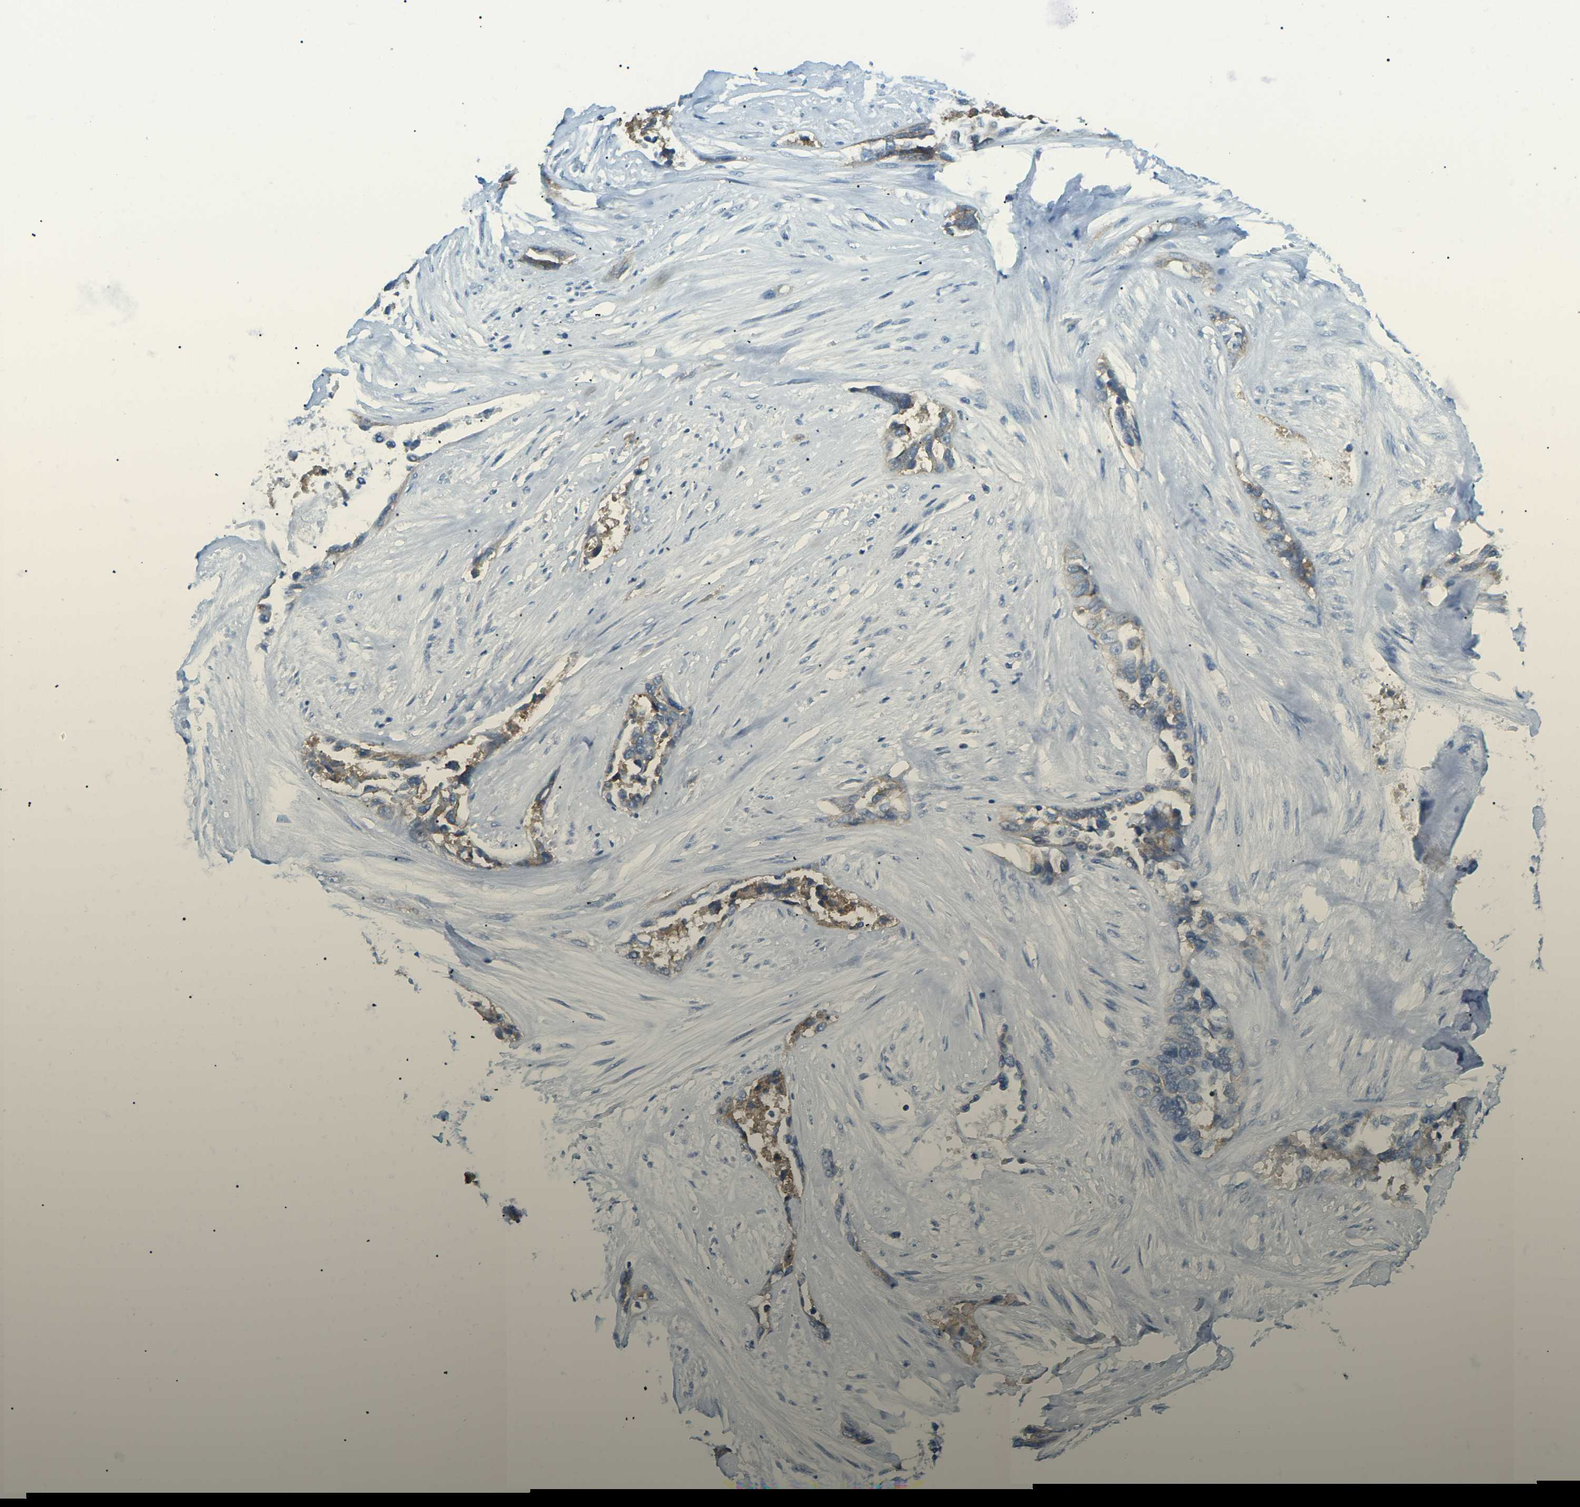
{"staining": {"intensity": "negative", "quantity": "none", "location": "none"}, "tissue": "ovarian cancer", "cell_type": "Tumor cells", "image_type": "cancer", "snomed": [{"axis": "morphology", "description": "Cystadenocarcinoma, serous, NOS"}, {"axis": "topography", "description": "Ovary"}], "caption": "This image is of serous cystadenocarcinoma (ovarian) stained with IHC to label a protein in brown with the nuclei are counter-stained blue. There is no expression in tumor cells. (DAB IHC, high magnification).", "gene": "CD47", "patient": {"sex": "female", "age": 44}}